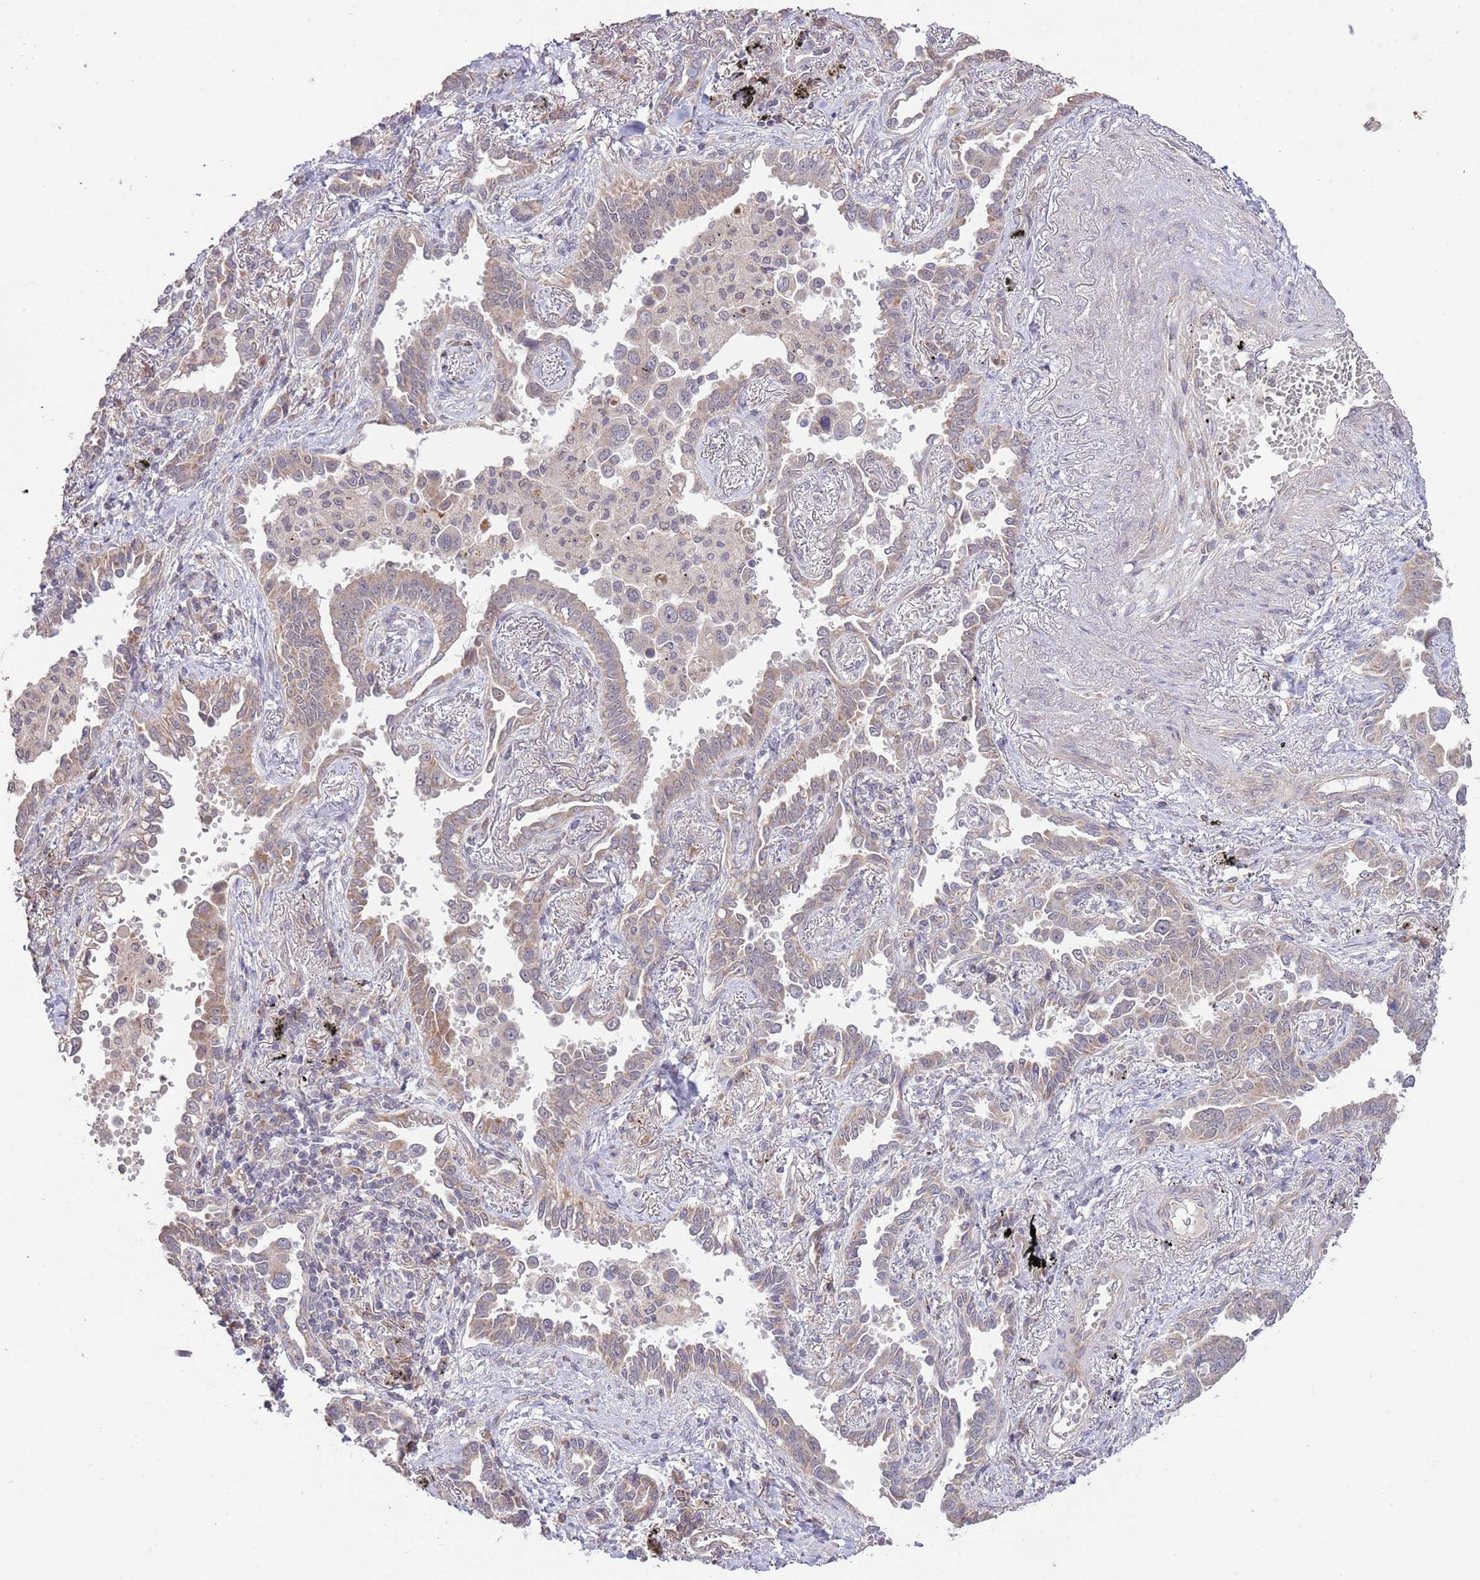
{"staining": {"intensity": "moderate", "quantity": "25%-75%", "location": "cytoplasmic/membranous"}, "tissue": "lung cancer", "cell_type": "Tumor cells", "image_type": "cancer", "snomed": [{"axis": "morphology", "description": "Adenocarcinoma, NOS"}, {"axis": "topography", "description": "Lung"}], "caption": "Immunohistochemical staining of human lung cancer (adenocarcinoma) shows medium levels of moderate cytoplasmic/membranous protein staining in about 25%-75% of tumor cells.", "gene": "IVD", "patient": {"sex": "male", "age": 67}}